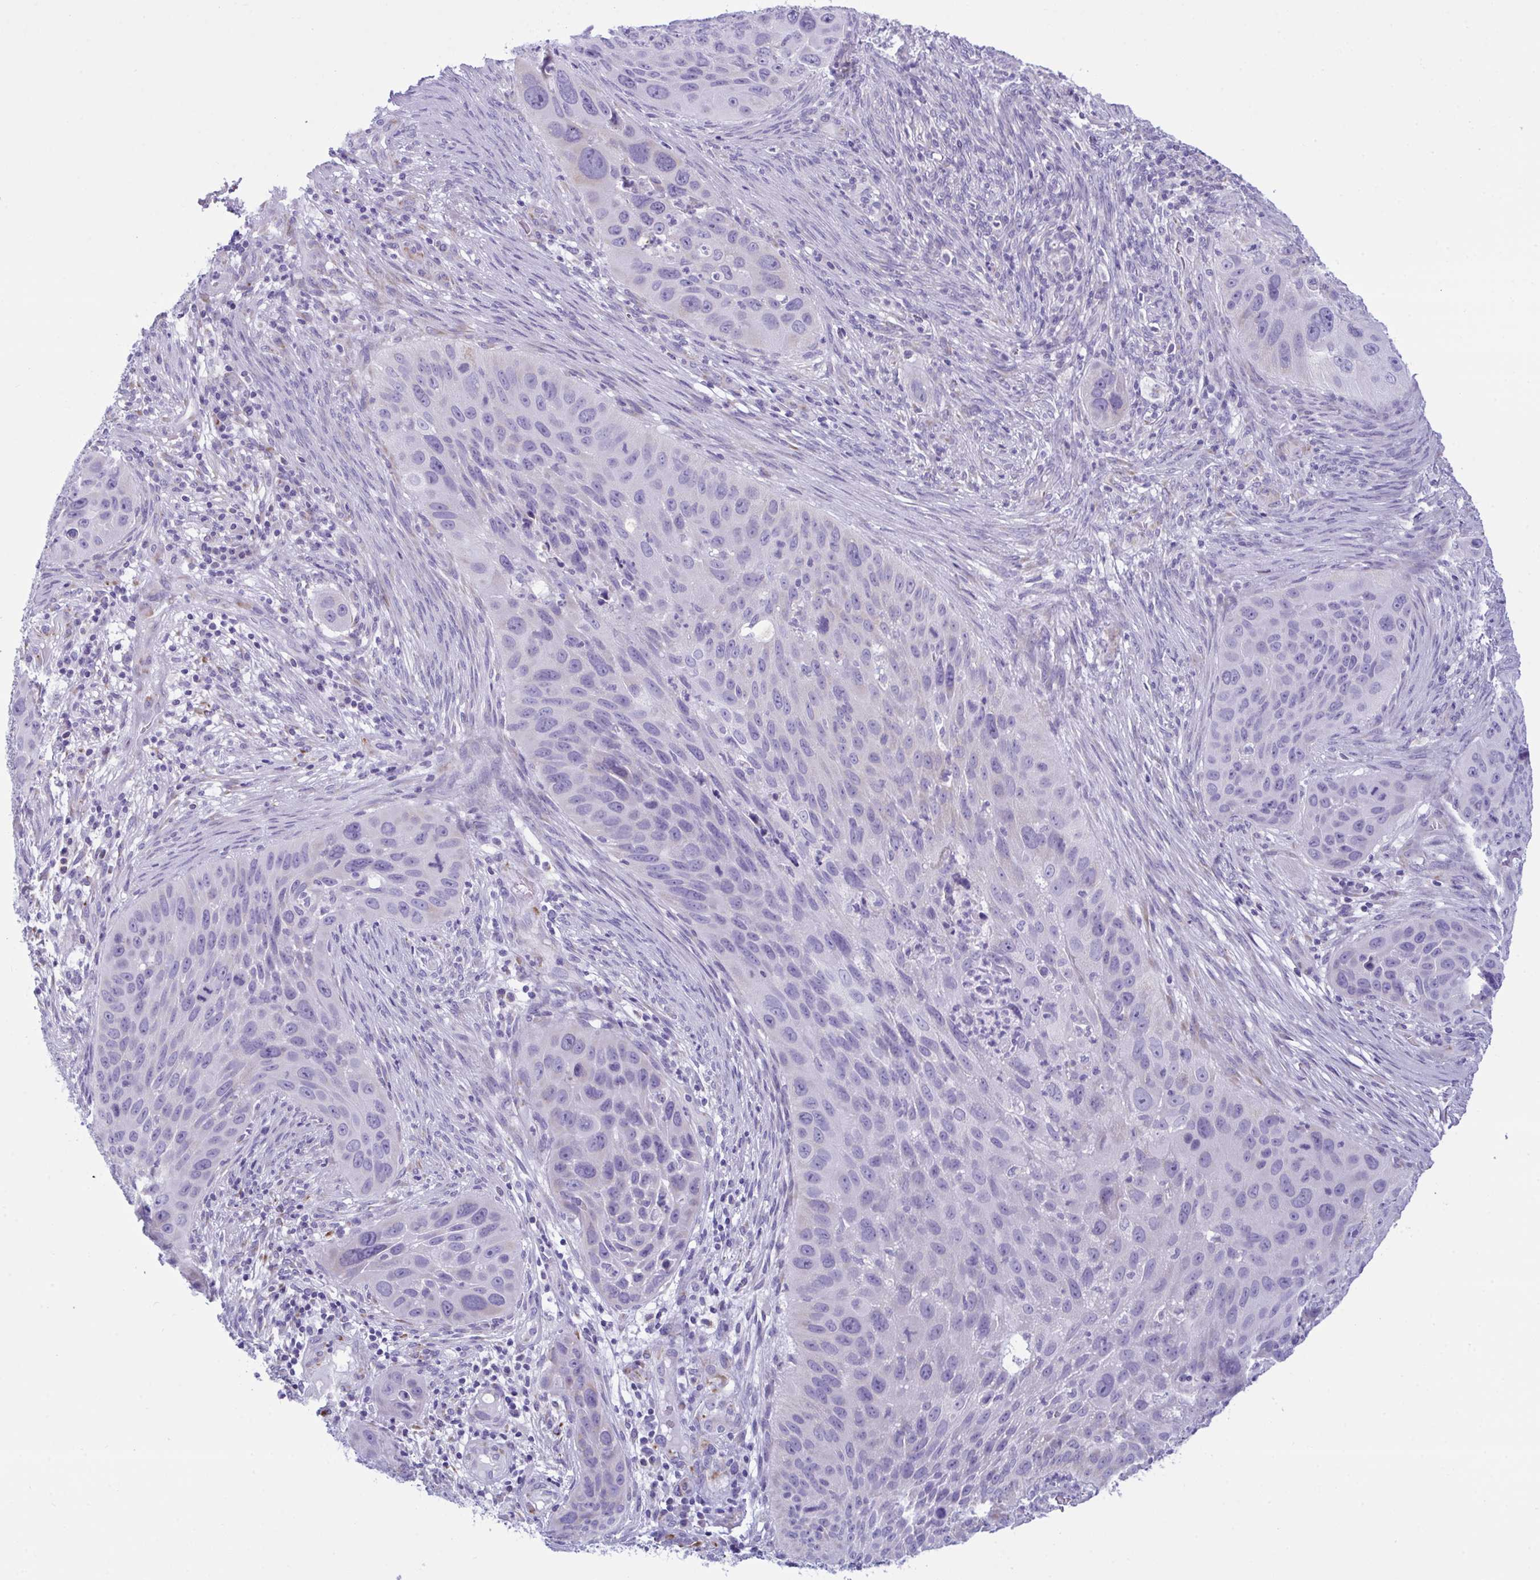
{"staining": {"intensity": "negative", "quantity": "none", "location": "none"}, "tissue": "lung cancer", "cell_type": "Tumor cells", "image_type": "cancer", "snomed": [{"axis": "morphology", "description": "Squamous cell carcinoma, NOS"}, {"axis": "topography", "description": "Lung"}], "caption": "Human squamous cell carcinoma (lung) stained for a protein using IHC exhibits no expression in tumor cells.", "gene": "BBS1", "patient": {"sex": "male", "age": 63}}